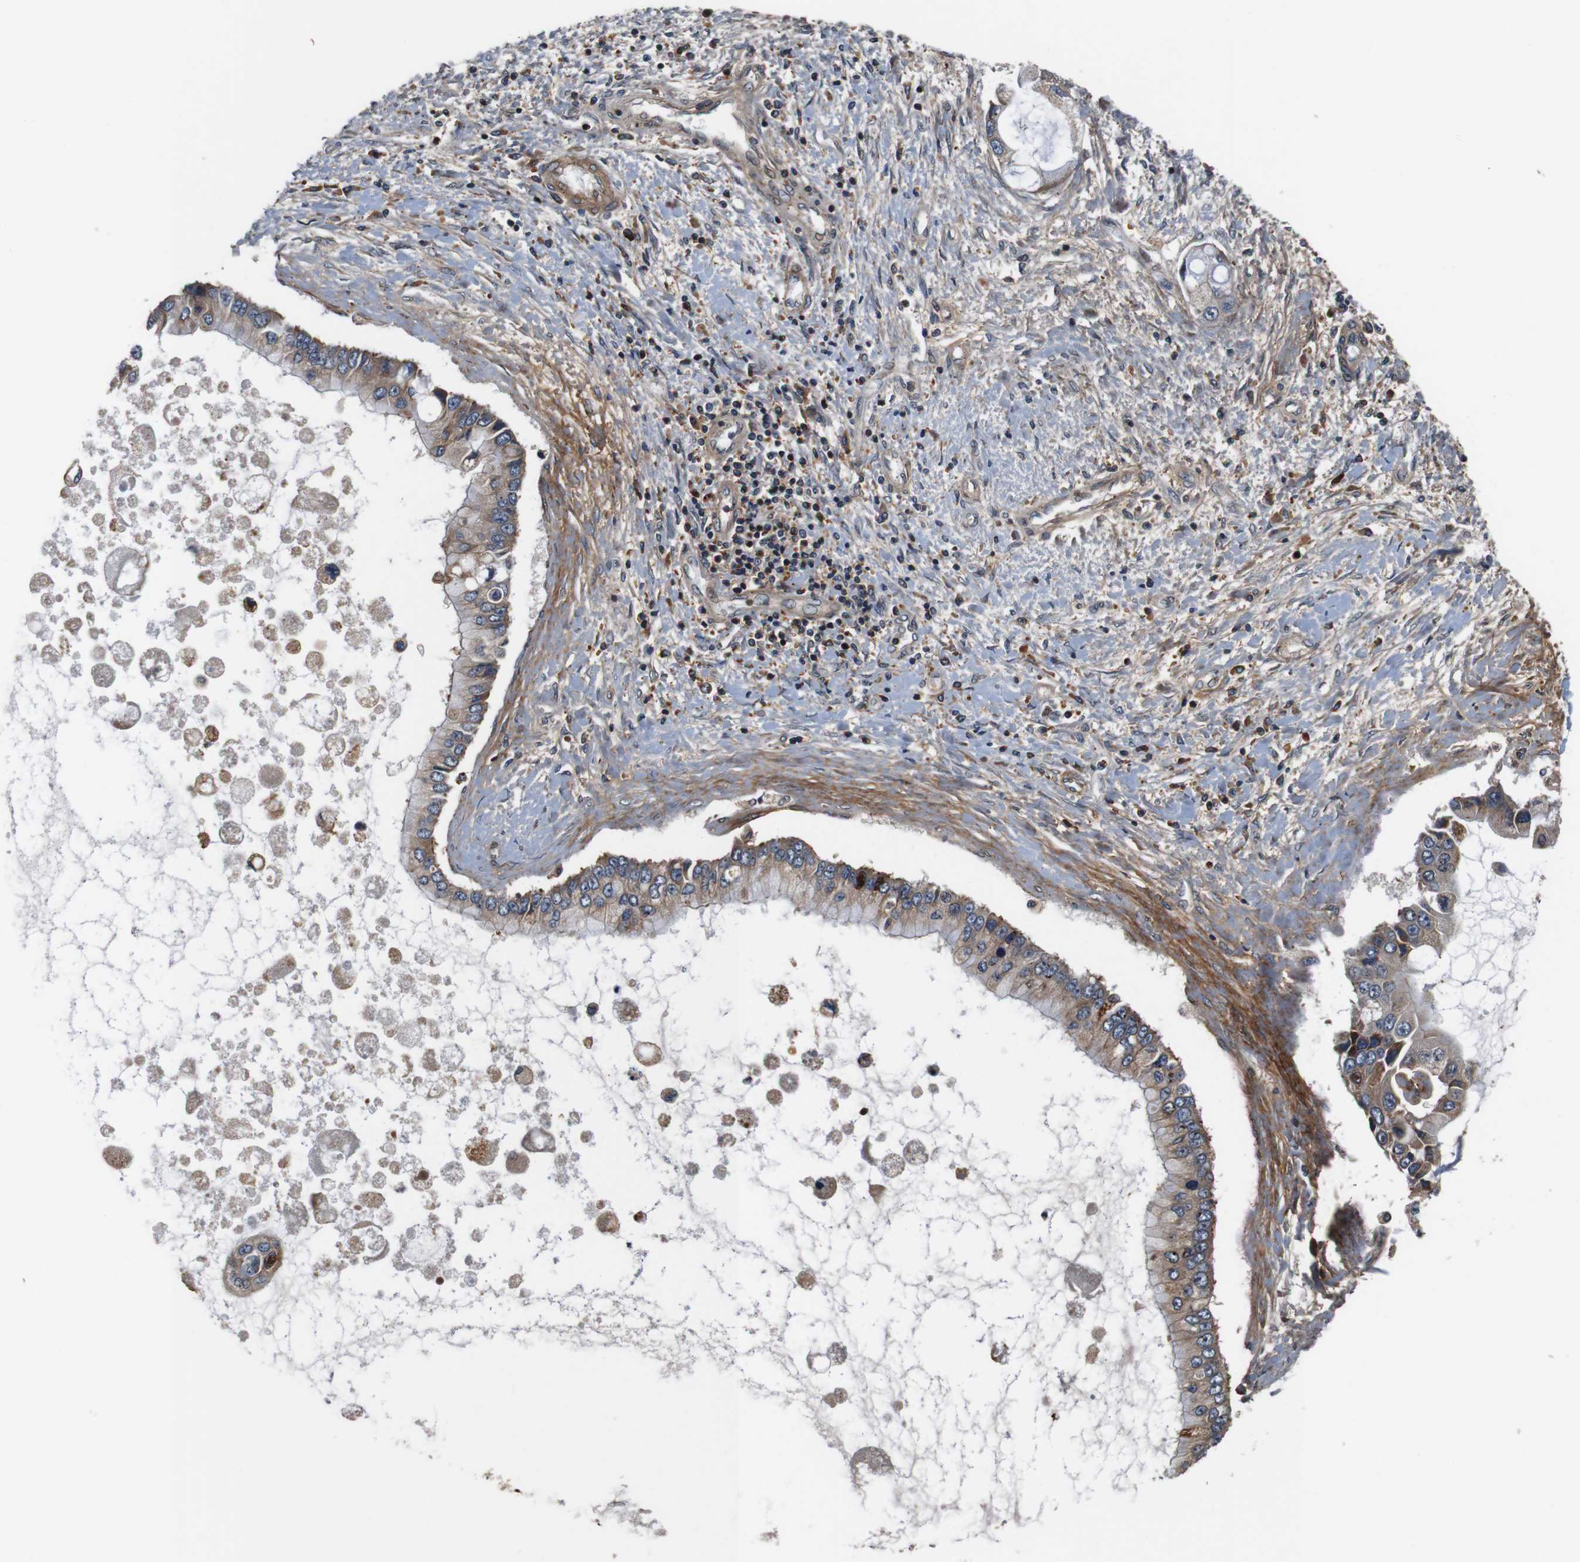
{"staining": {"intensity": "weak", "quantity": "25%-75%", "location": "cytoplasmic/membranous"}, "tissue": "liver cancer", "cell_type": "Tumor cells", "image_type": "cancer", "snomed": [{"axis": "morphology", "description": "Cholangiocarcinoma"}, {"axis": "topography", "description": "Liver"}], "caption": "IHC image of human liver cancer stained for a protein (brown), which reveals low levels of weak cytoplasmic/membranous expression in about 25%-75% of tumor cells.", "gene": "LRP4", "patient": {"sex": "male", "age": 50}}